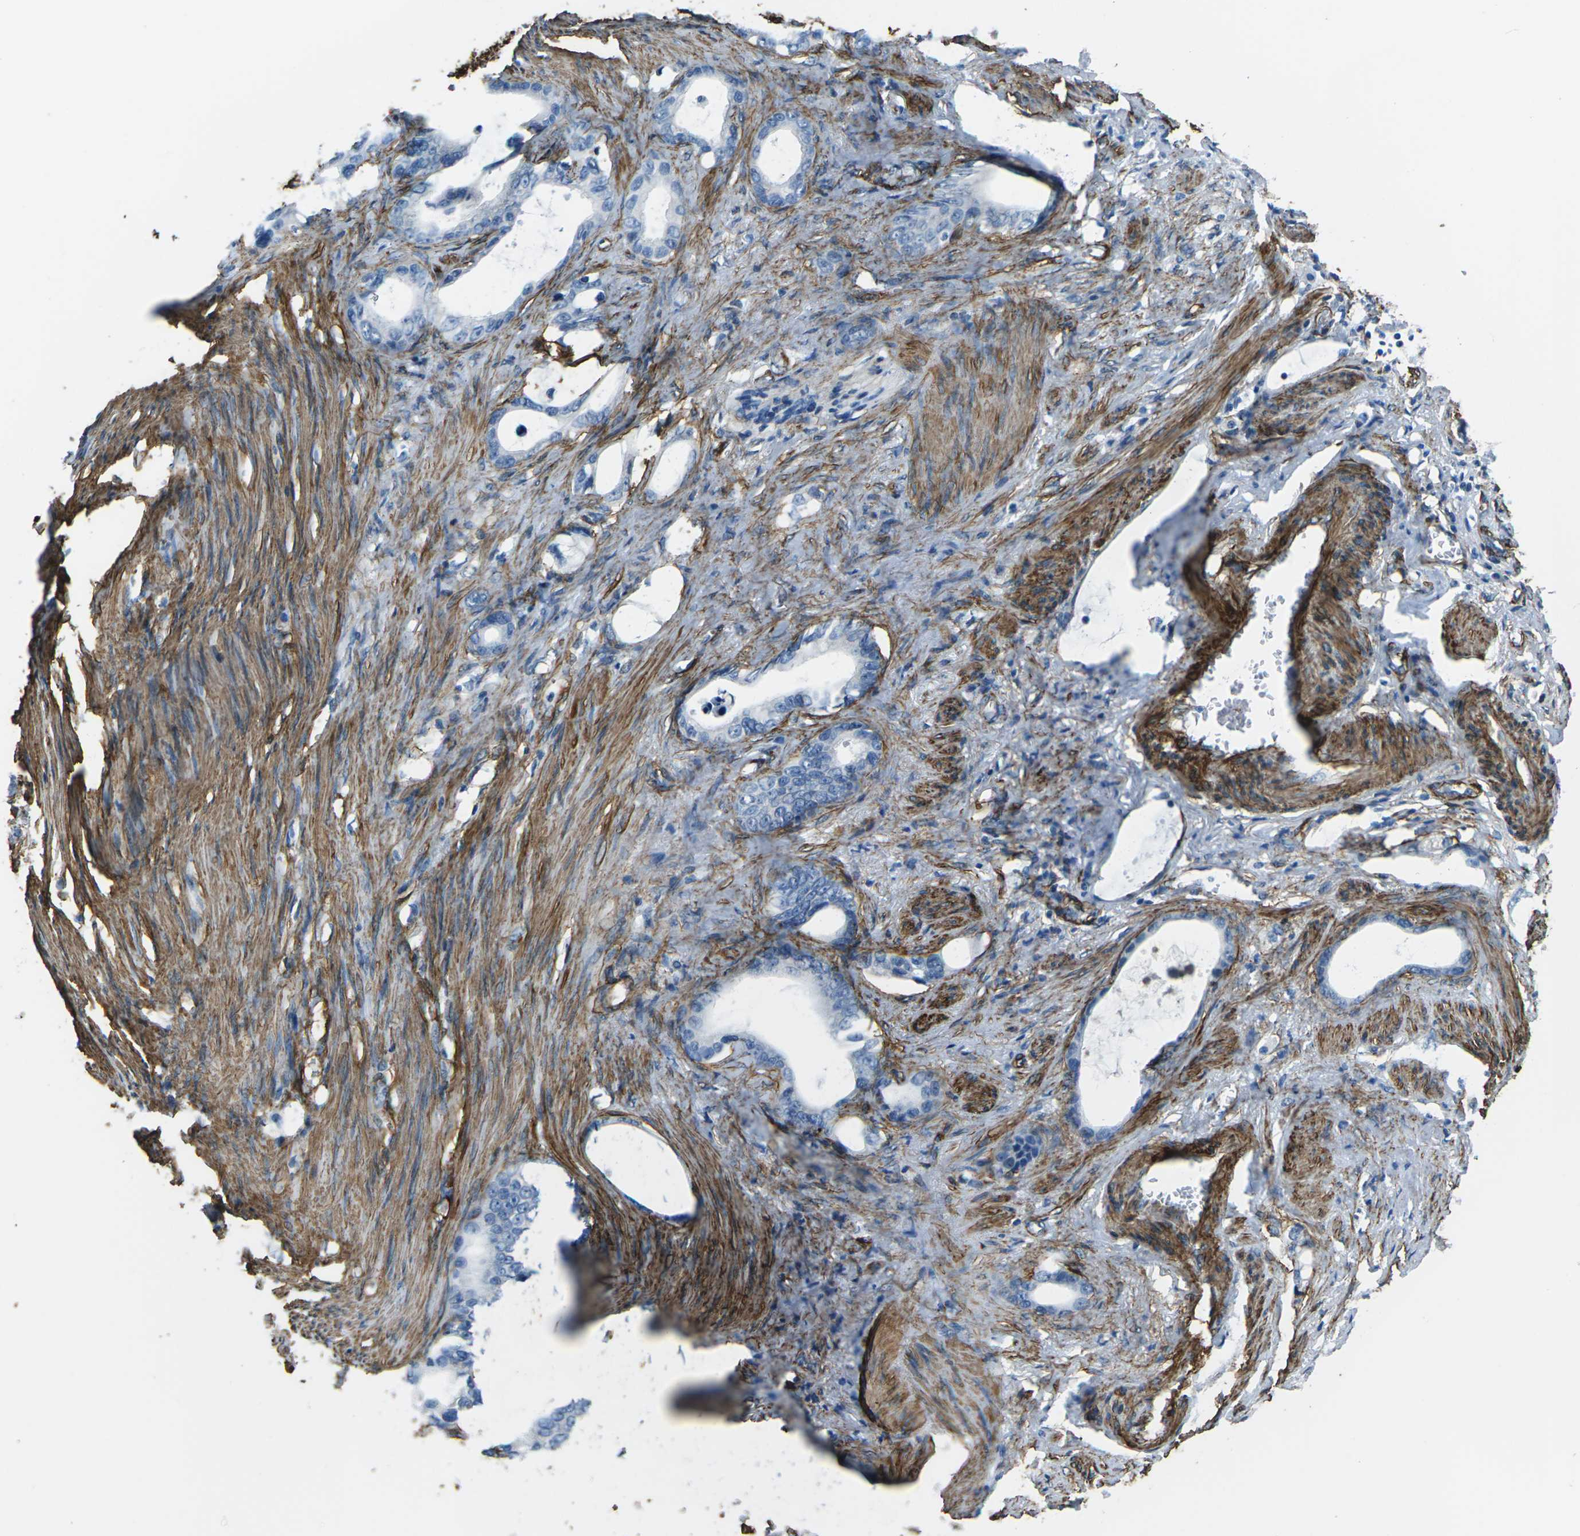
{"staining": {"intensity": "negative", "quantity": "none", "location": "none"}, "tissue": "stomach cancer", "cell_type": "Tumor cells", "image_type": "cancer", "snomed": [{"axis": "morphology", "description": "Adenocarcinoma, NOS"}, {"axis": "topography", "description": "Stomach"}], "caption": "Immunohistochemical staining of human stomach adenocarcinoma demonstrates no significant staining in tumor cells. (Stains: DAB (3,3'-diaminobenzidine) immunohistochemistry with hematoxylin counter stain, Microscopy: brightfield microscopy at high magnification).", "gene": "GRAMD1C", "patient": {"sex": "female", "age": 75}}